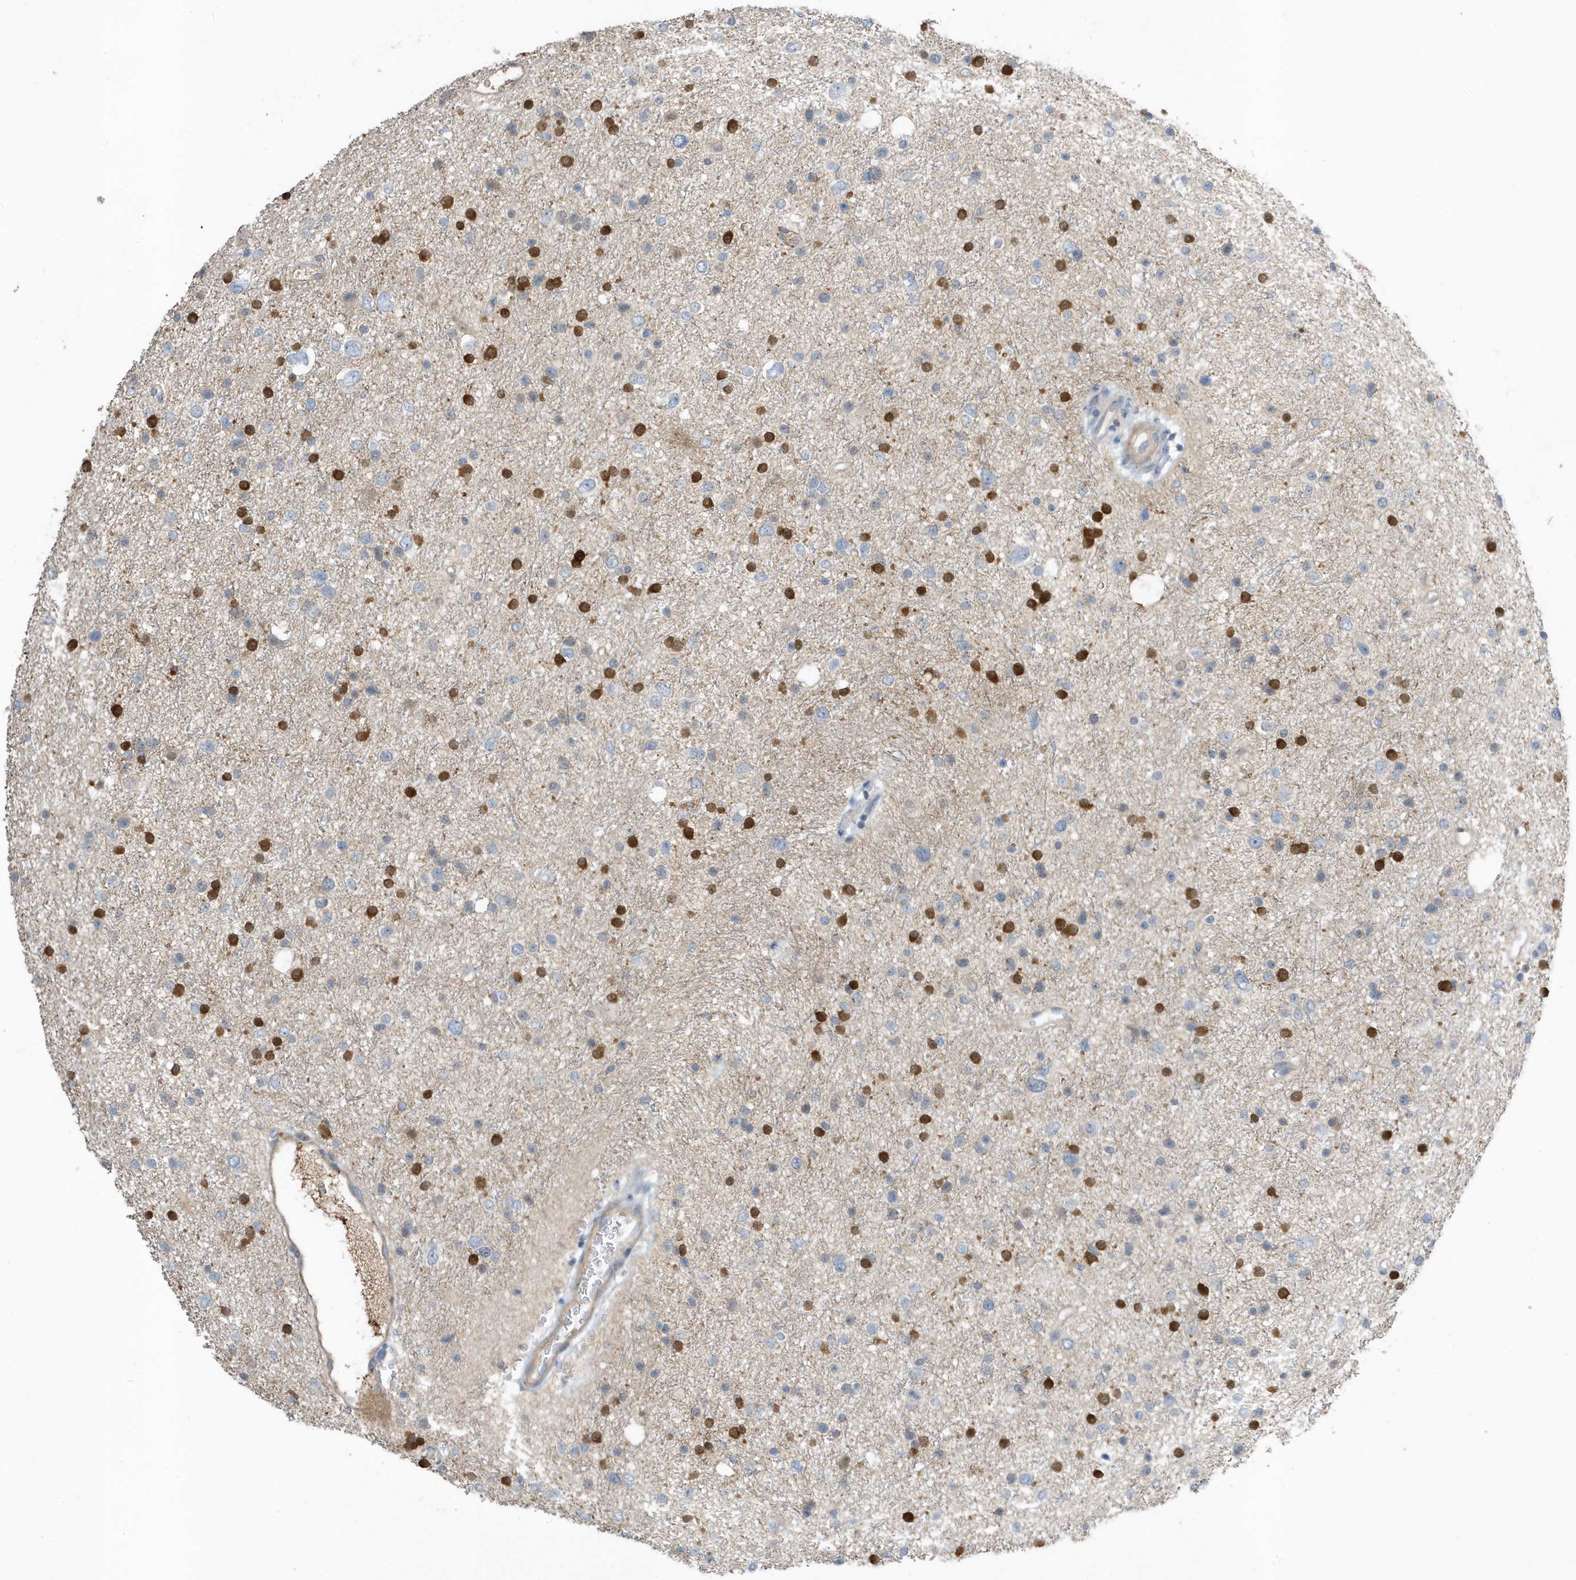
{"staining": {"intensity": "strong", "quantity": "<25%", "location": "cytoplasmic/membranous,nuclear"}, "tissue": "glioma", "cell_type": "Tumor cells", "image_type": "cancer", "snomed": [{"axis": "morphology", "description": "Glioma, malignant, Low grade"}, {"axis": "topography", "description": "Brain"}], "caption": "IHC (DAB (3,3'-diaminobenzidine)) staining of human malignant glioma (low-grade) displays strong cytoplasmic/membranous and nuclear protein staining in approximately <25% of tumor cells.", "gene": "USP53", "patient": {"sex": "female", "age": 37}}